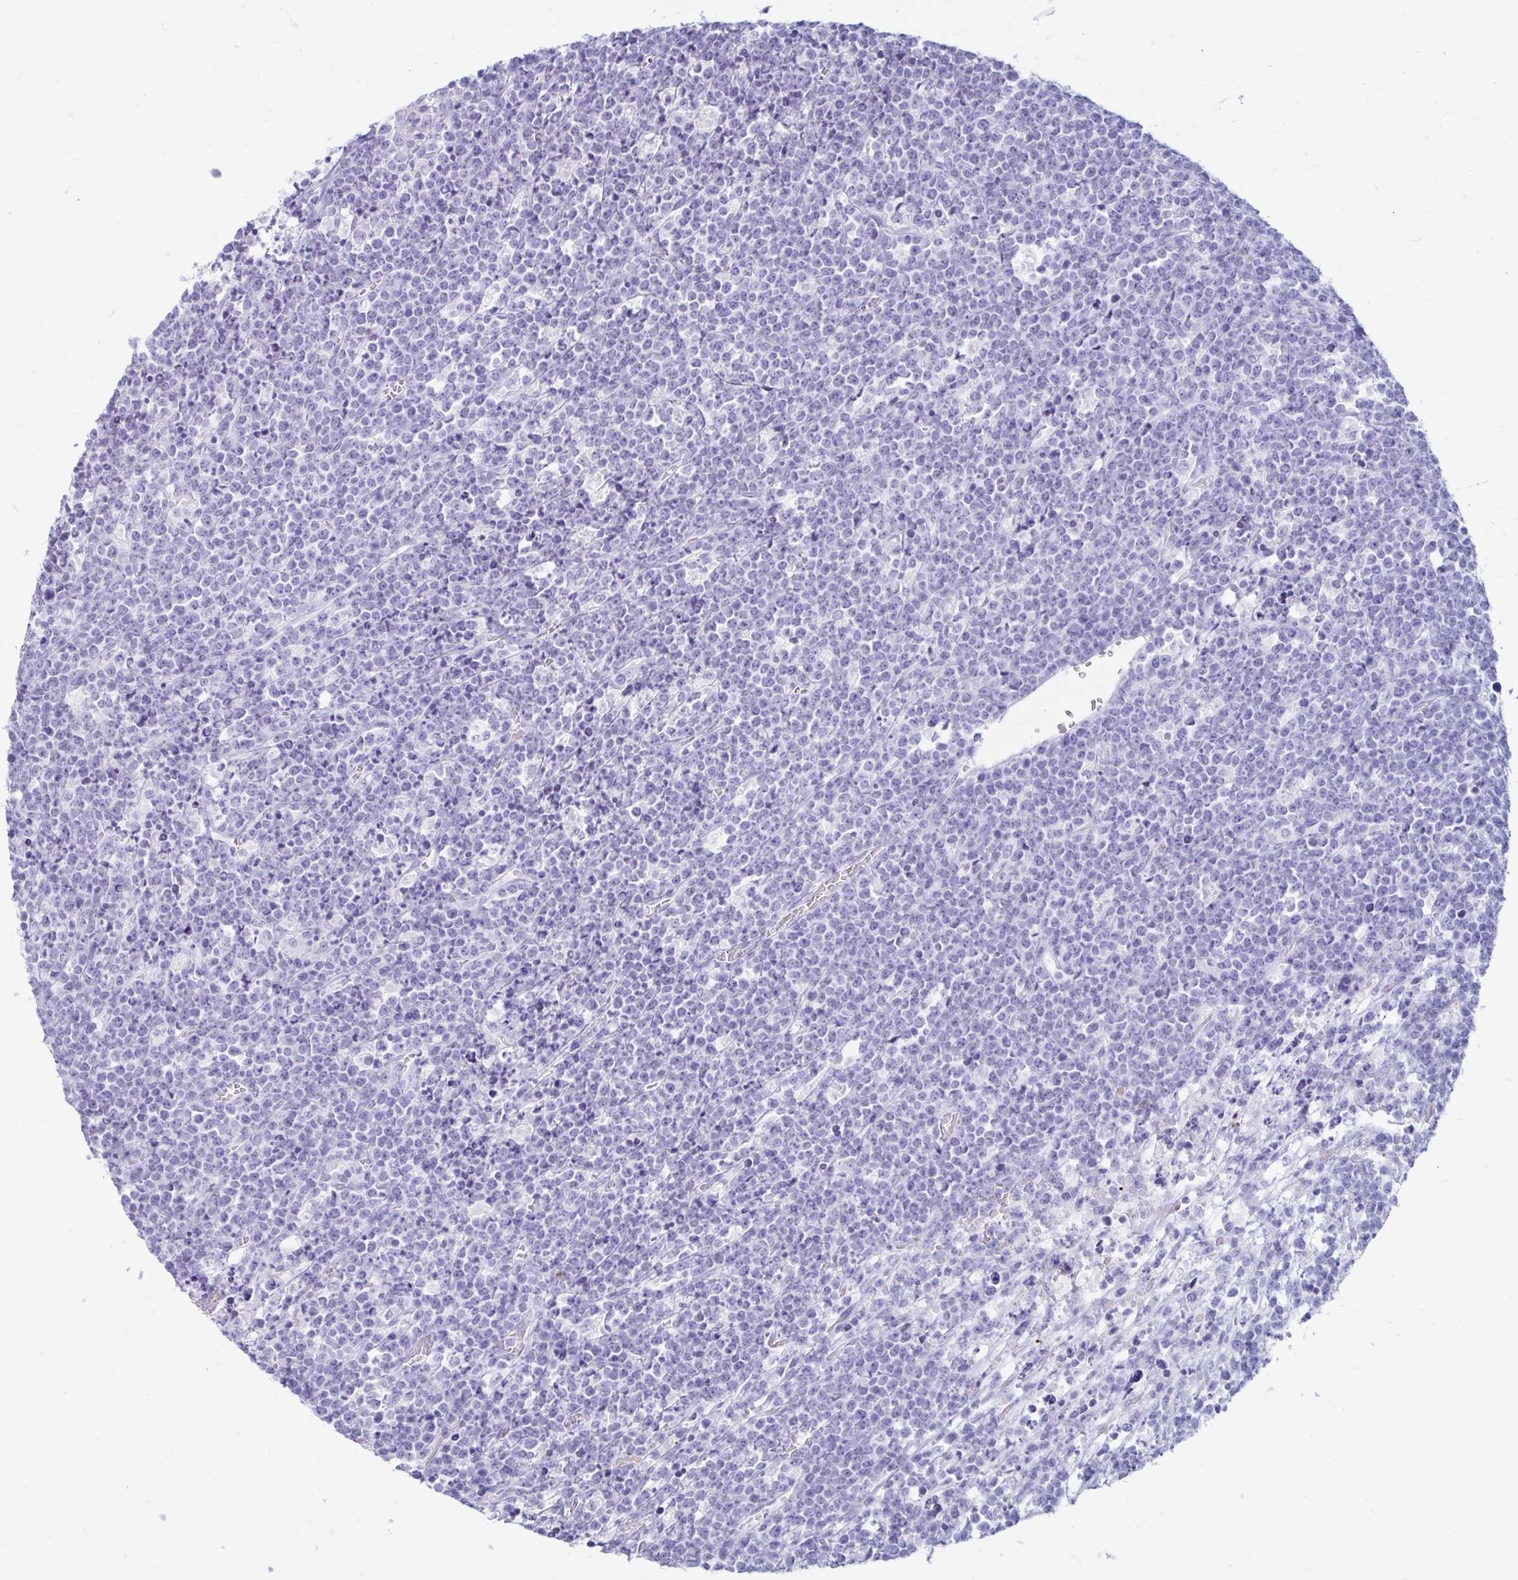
{"staining": {"intensity": "negative", "quantity": "none", "location": "none"}, "tissue": "lymphoma", "cell_type": "Tumor cells", "image_type": "cancer", "snomed": [{"axis": "morphology", "description": "Malignant lymphoma, non-Hodgkin's type, High grade"}, {"axis": "topography", "description": "Ovary"}], "caption": "High-grade malignant lymphoma, non-Hodgkin's type was stained to show a protein in brown. There is no significant positivity in tumor cells. The staining is performed using DAB (3,3'-diaminobenzidine) brown chromogen with nuclei counter-stained in using hematoxylin.", "gene": "ERICH6", "patient": {"sex": "female", "age": 56}}